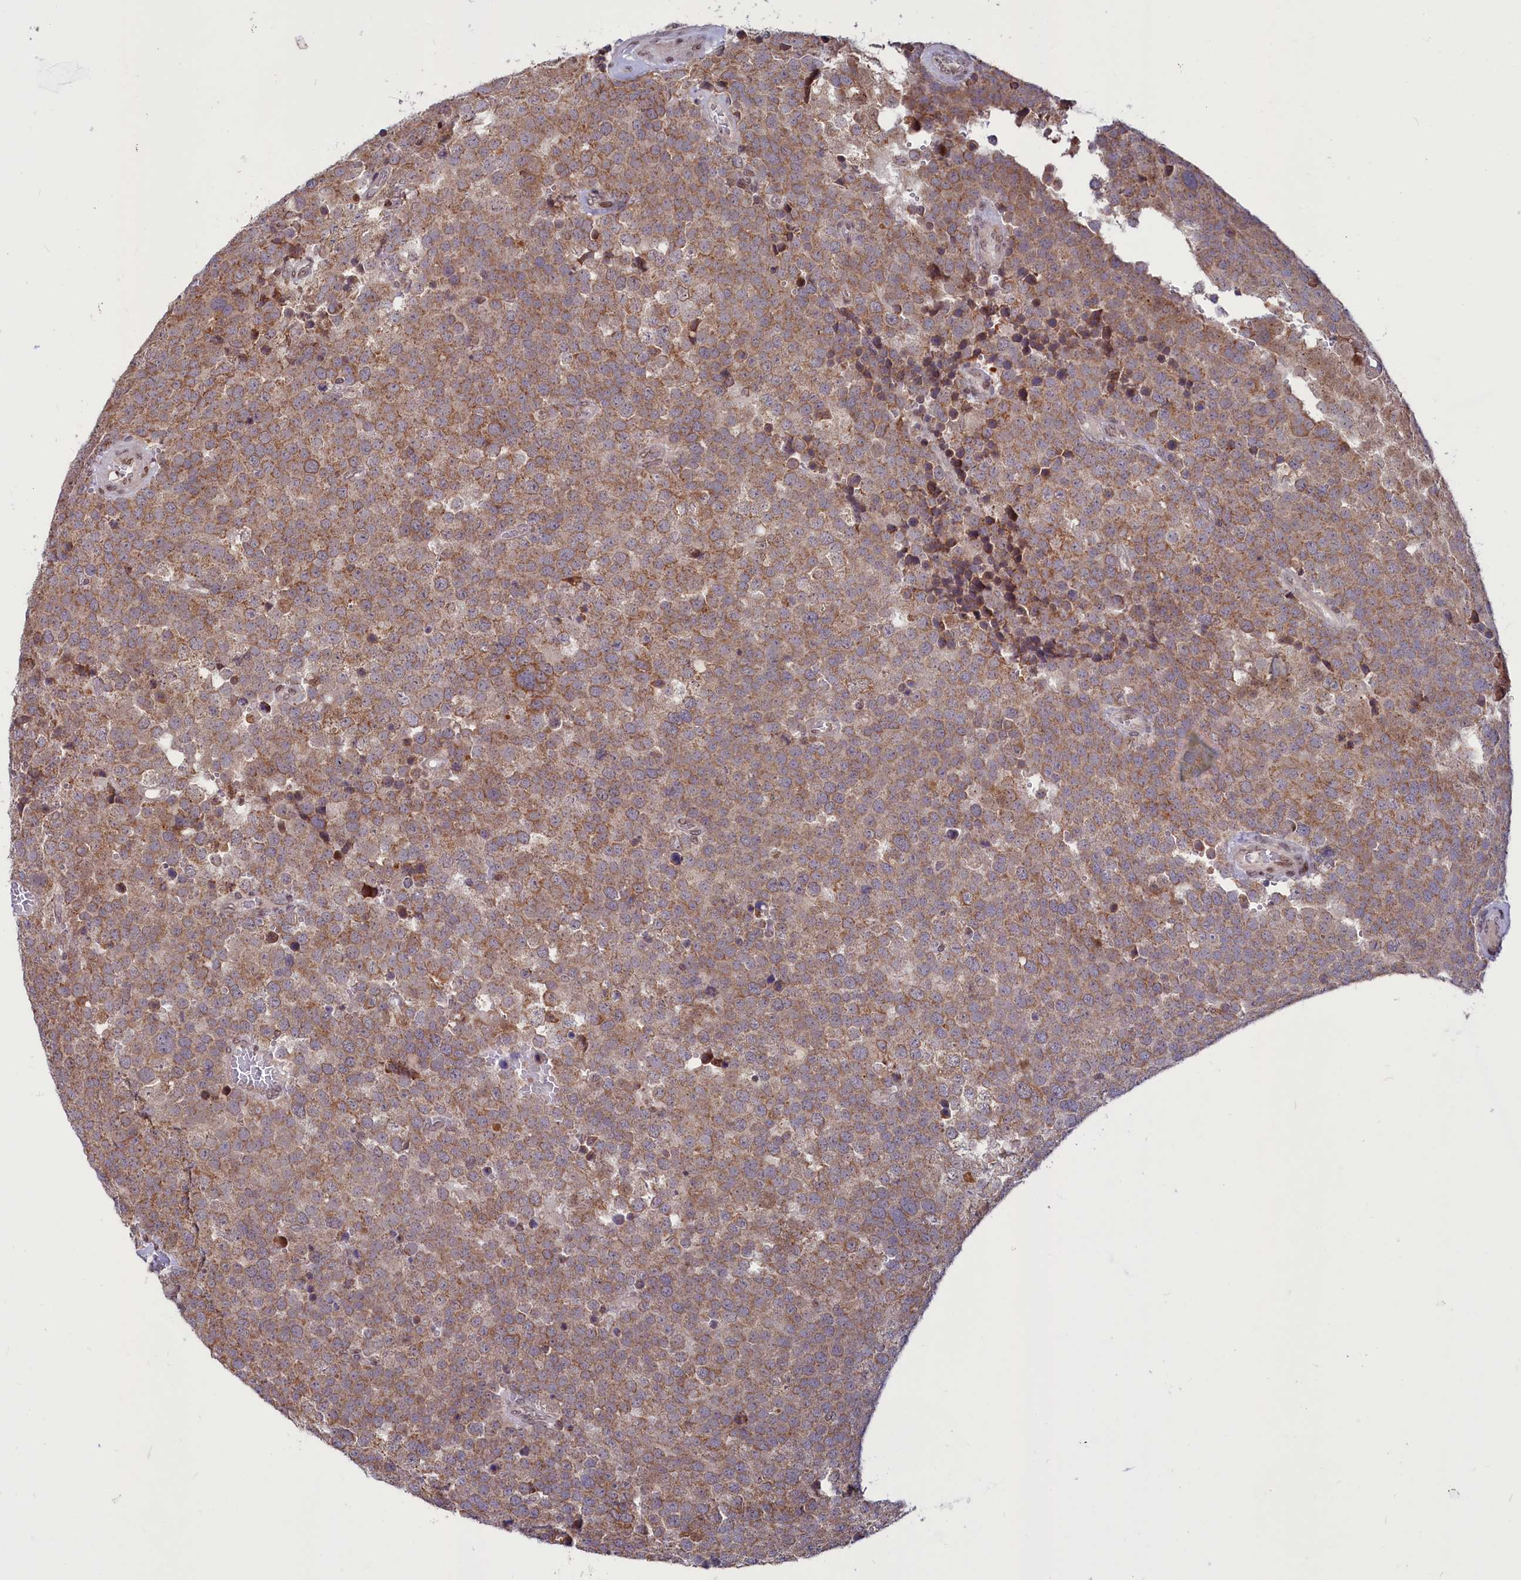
{"staining": {"intensity": "moderate", "quantity": ">75%", "location": "cytoplasmic/membranous"}, "tissue": "testis cancer", "cell_type": "Tumor cells", "image_type": "cancer", "snomed": [{"axis": "morphology", "description": "Seminoma, NOS"}, {"axis": "topography", "description": "Testis"}], "caption": "This photomicrograph reveals testis cancer (seminoma) stained with IHC to label a protein in brown. The cytoplasmic/membranous of tumor cells show moderate positivity for the protein. Nuclei are counter-stained blue.", "gene": "PHC3", "patient": {"sex": "male", "age": 71}}